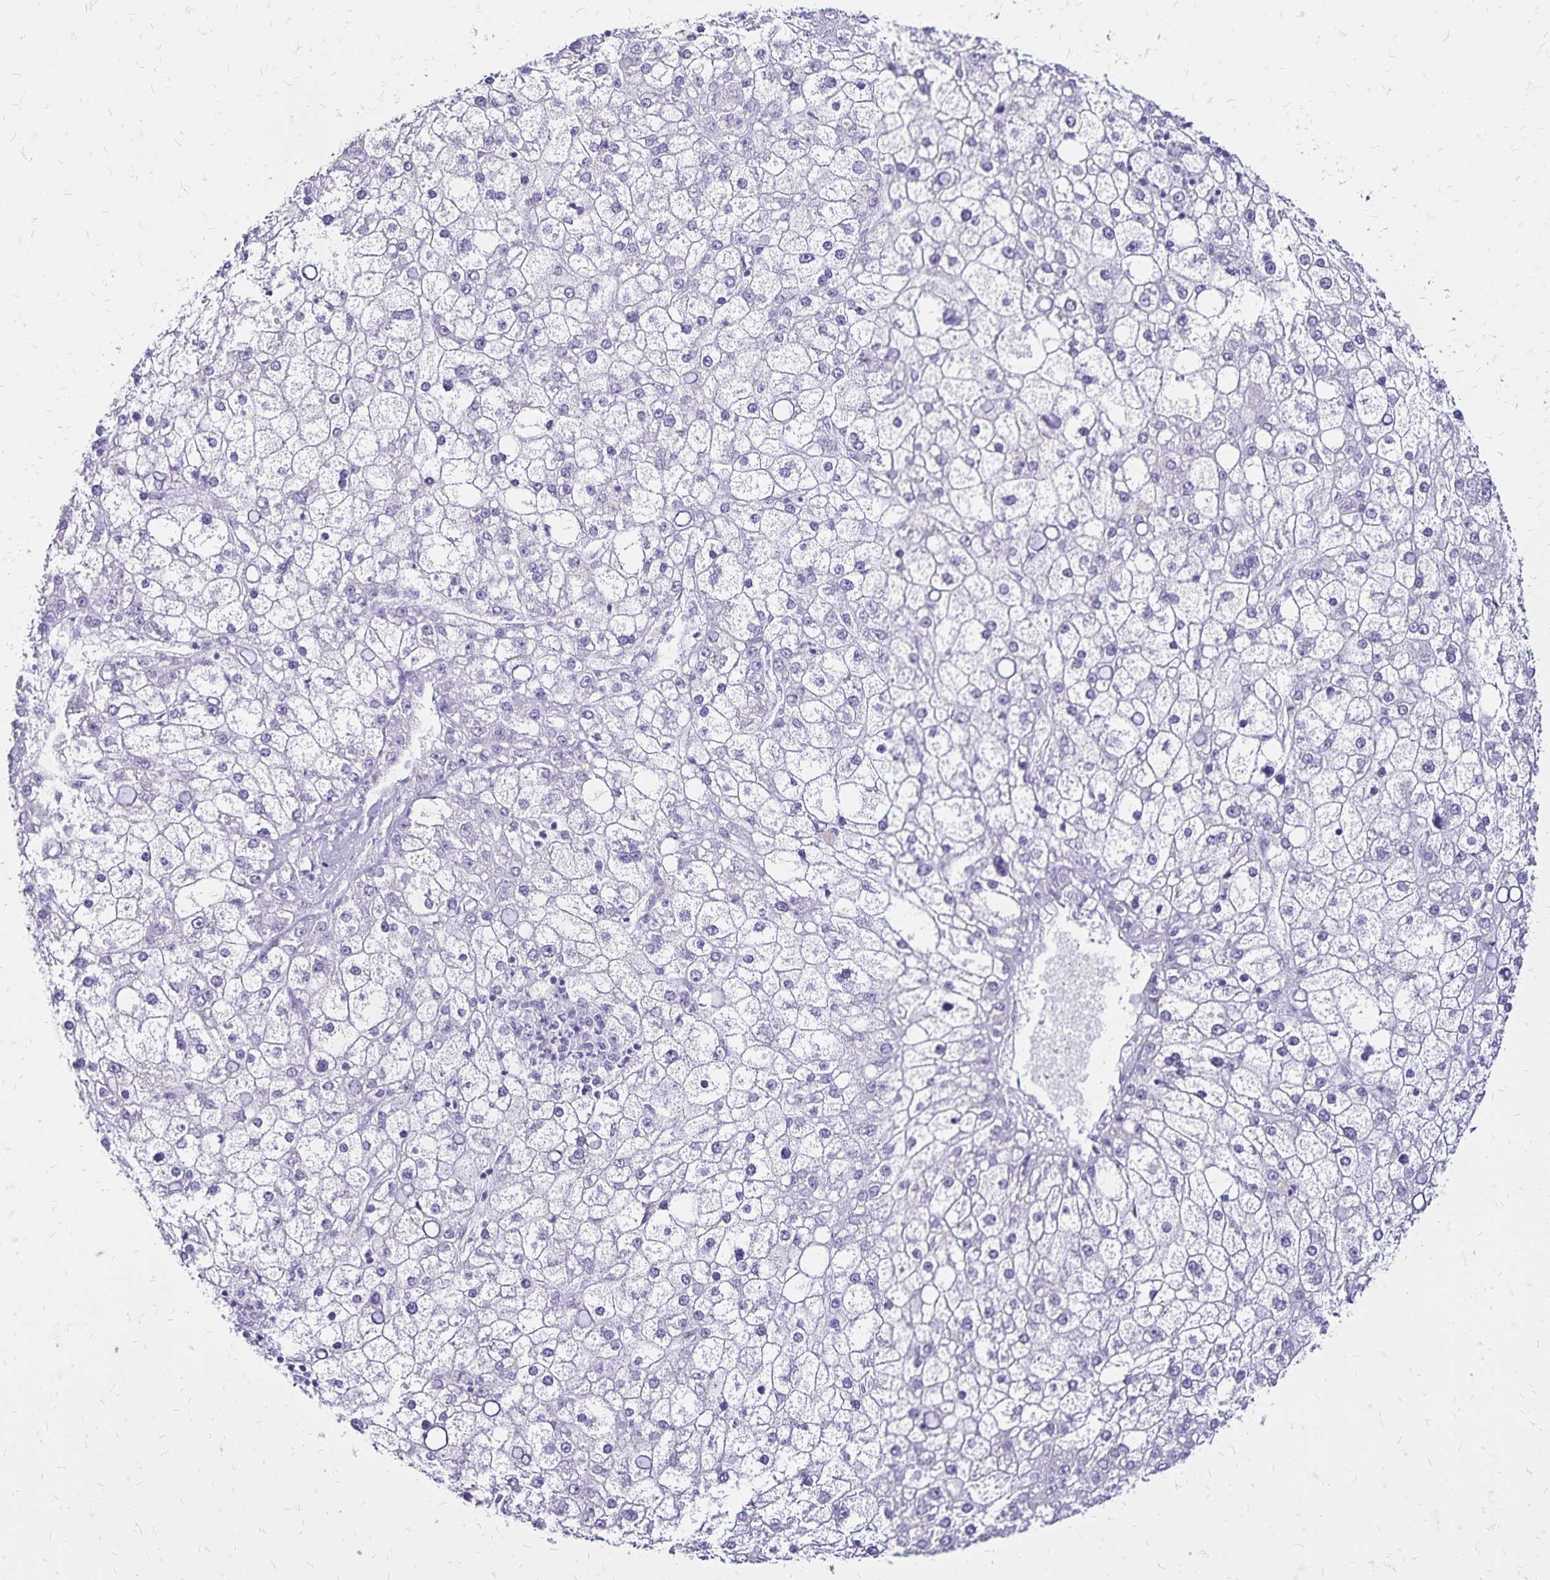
{"staining": {"intensity": "negative", "quantity": "none", "location": "none"}, "tissue": "liver cancer", "cell_type": "Tumor cells", "image_type": "cancer", "snomed": [{"axis": "morphology", "description": "Carcinoma, Hepatocellular, NOS"}, {"axis": "topography", "description": "Liver"}], "caption": "DAB immunohistochemical staining of liver cancer (hepatocellular carcinoma) exhibits no significant staining in tumor cells.", "gene": "LIN28B", "patient": {"sex": "male", "age": 67}}